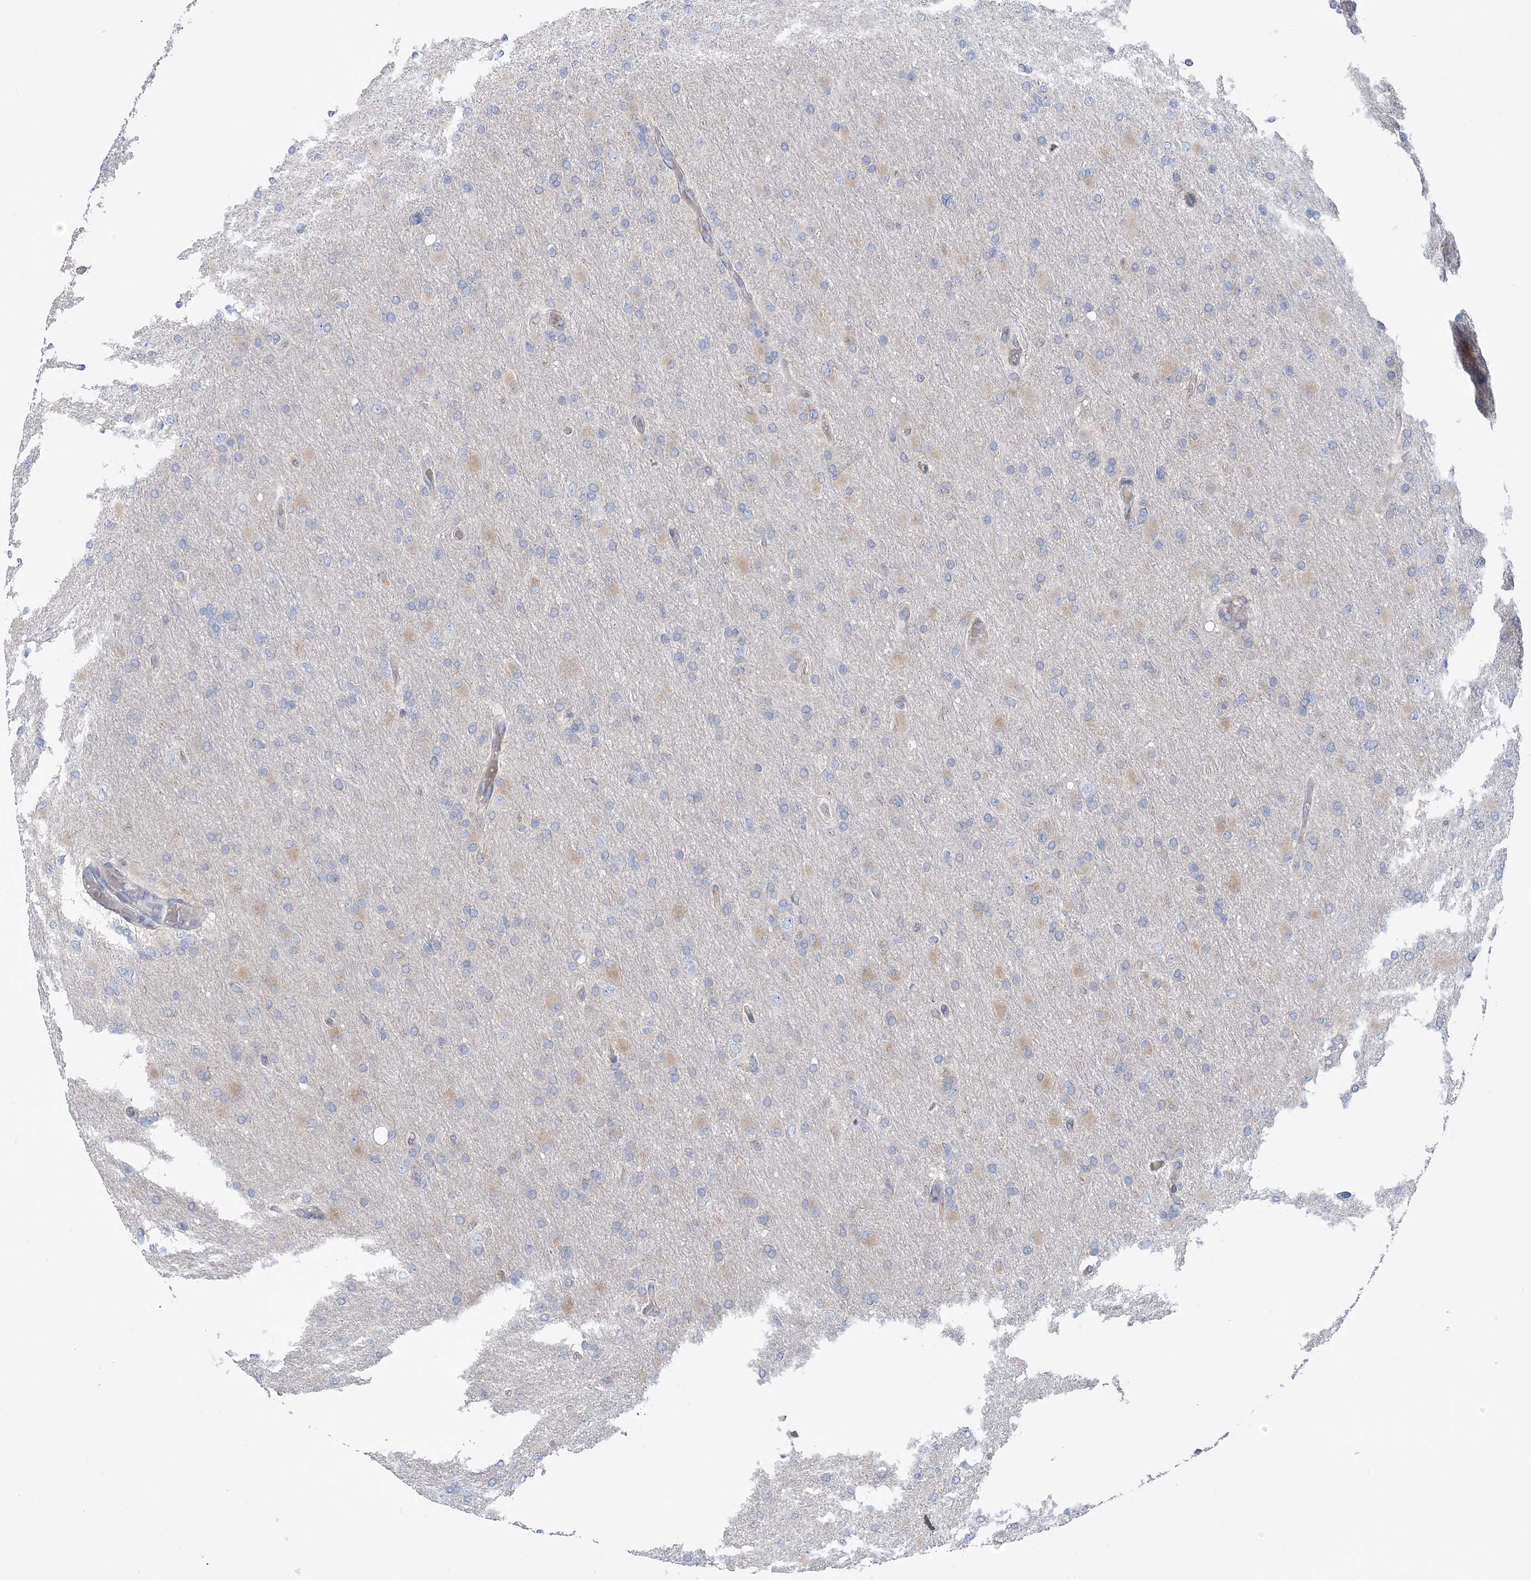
{"staining": {"intensity": "weak", "quantity": "<25%", "location": "cytoplasmic/membranous"}, "tissue": "glioma", "cell_type": "Tumor cells", "image_type": "cancer", "snomed": [{"axis": "morphology", "description": "Glioma, malignant, High grade"}, {"axis": "topography", "description": "Cerebral cortex"}], "caption": "Malignant glioma (high-grade) was stained to show a protein in brown. There is no significant expression in tumor cells.", "gene": "FAM114A2", "patient": {"sex": "female", "age": 36}}